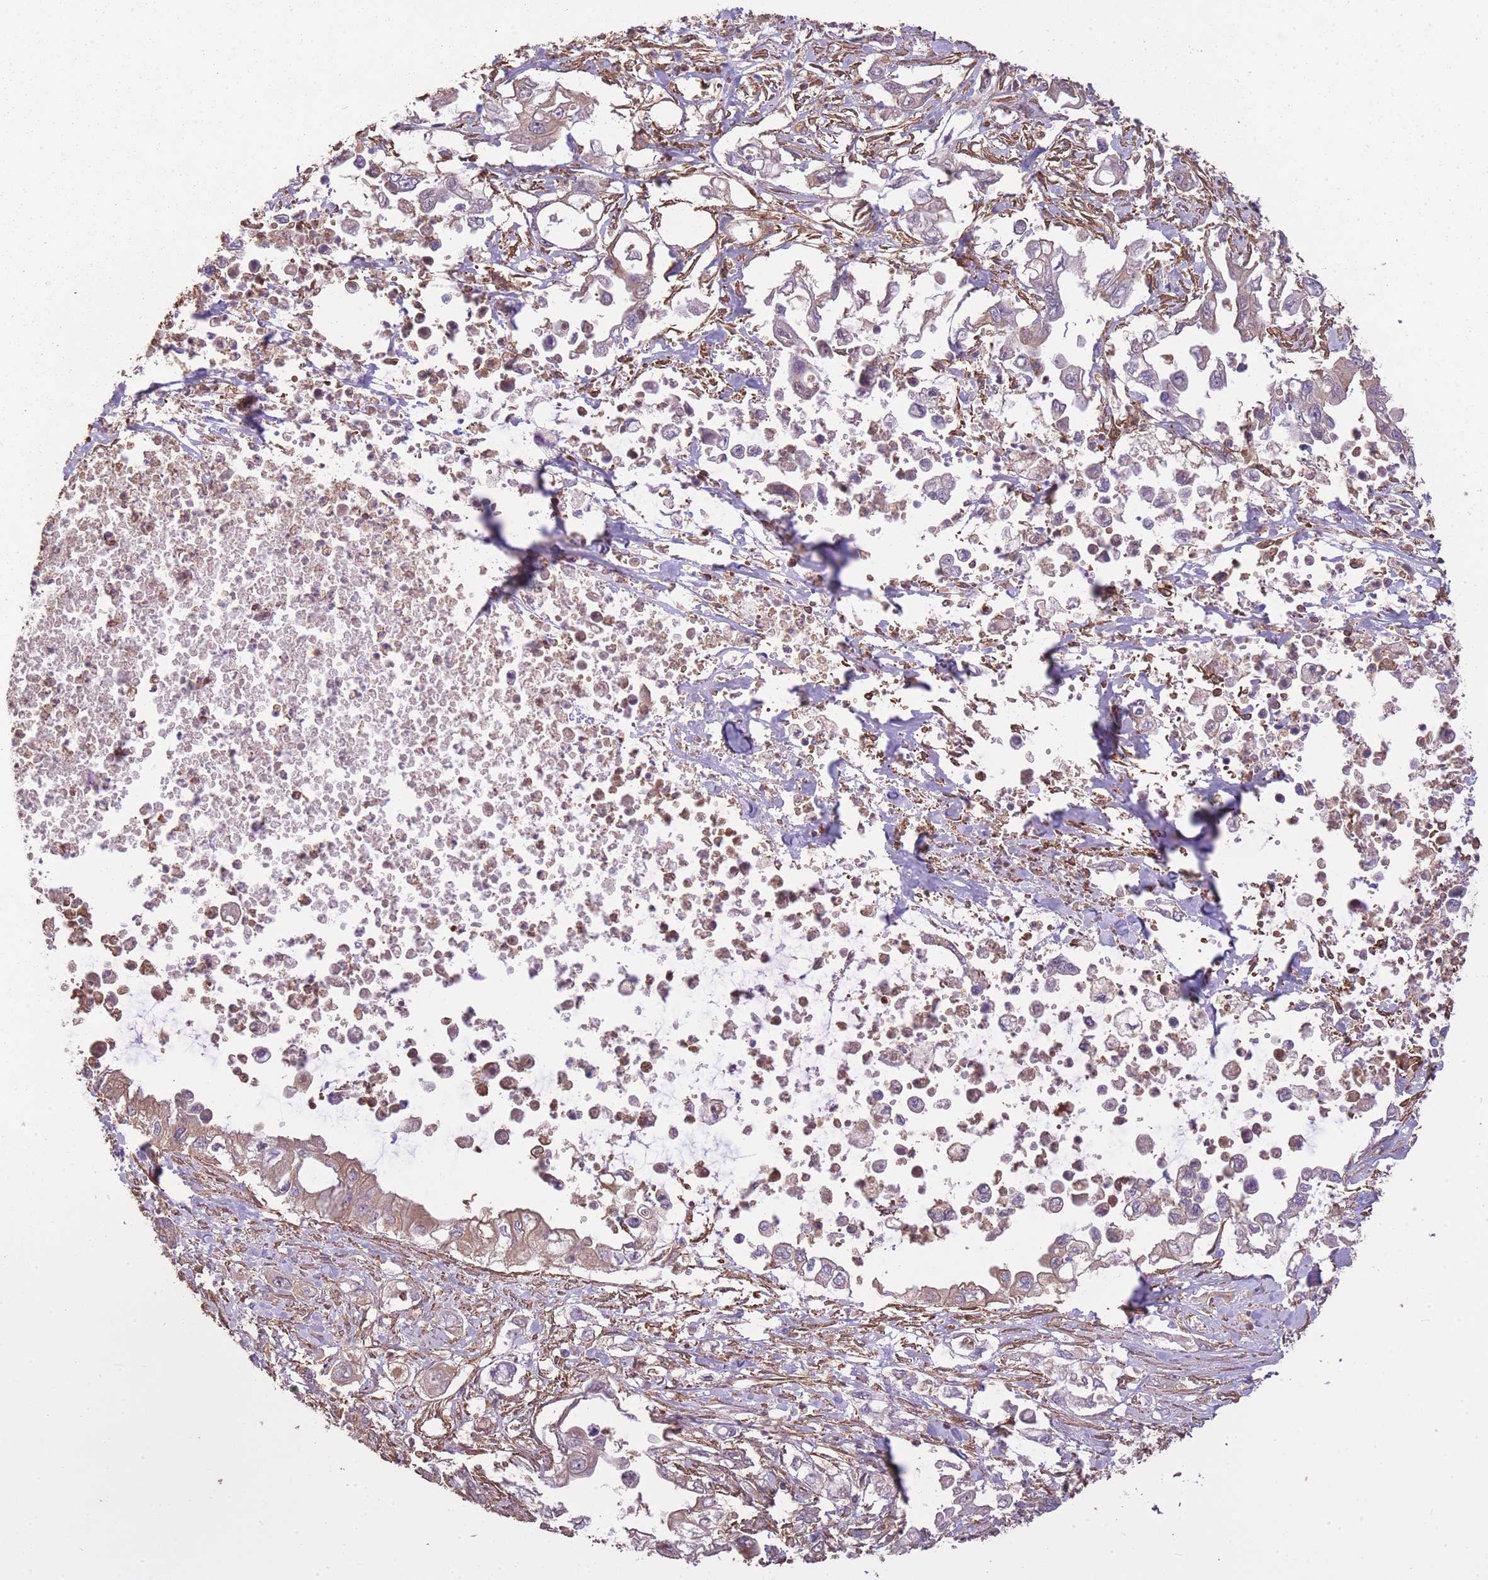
{"staining": {"intensity": "negative", "quantity": "none", "location": "none"}, "tissue": "pancreatic cancer", "cell_type": "Tumor cells", "image_type": "cancer", "snomed": [{"axis": "morphology", "description": "Adenocarcinoma, NOS"}, {"axis": "topography", "description": "Pancreas"}], "caption": "High magnification brightfield microscopy of pancreatic adenocarcinoma stained with DAB (3,3'-diaminobenzidine) (brown) and counterstained with hematoxylin (blue): tumor cells show no significant staining.", "gene": "ARMH3", "patient": {"sex": "male", "age": 61}}